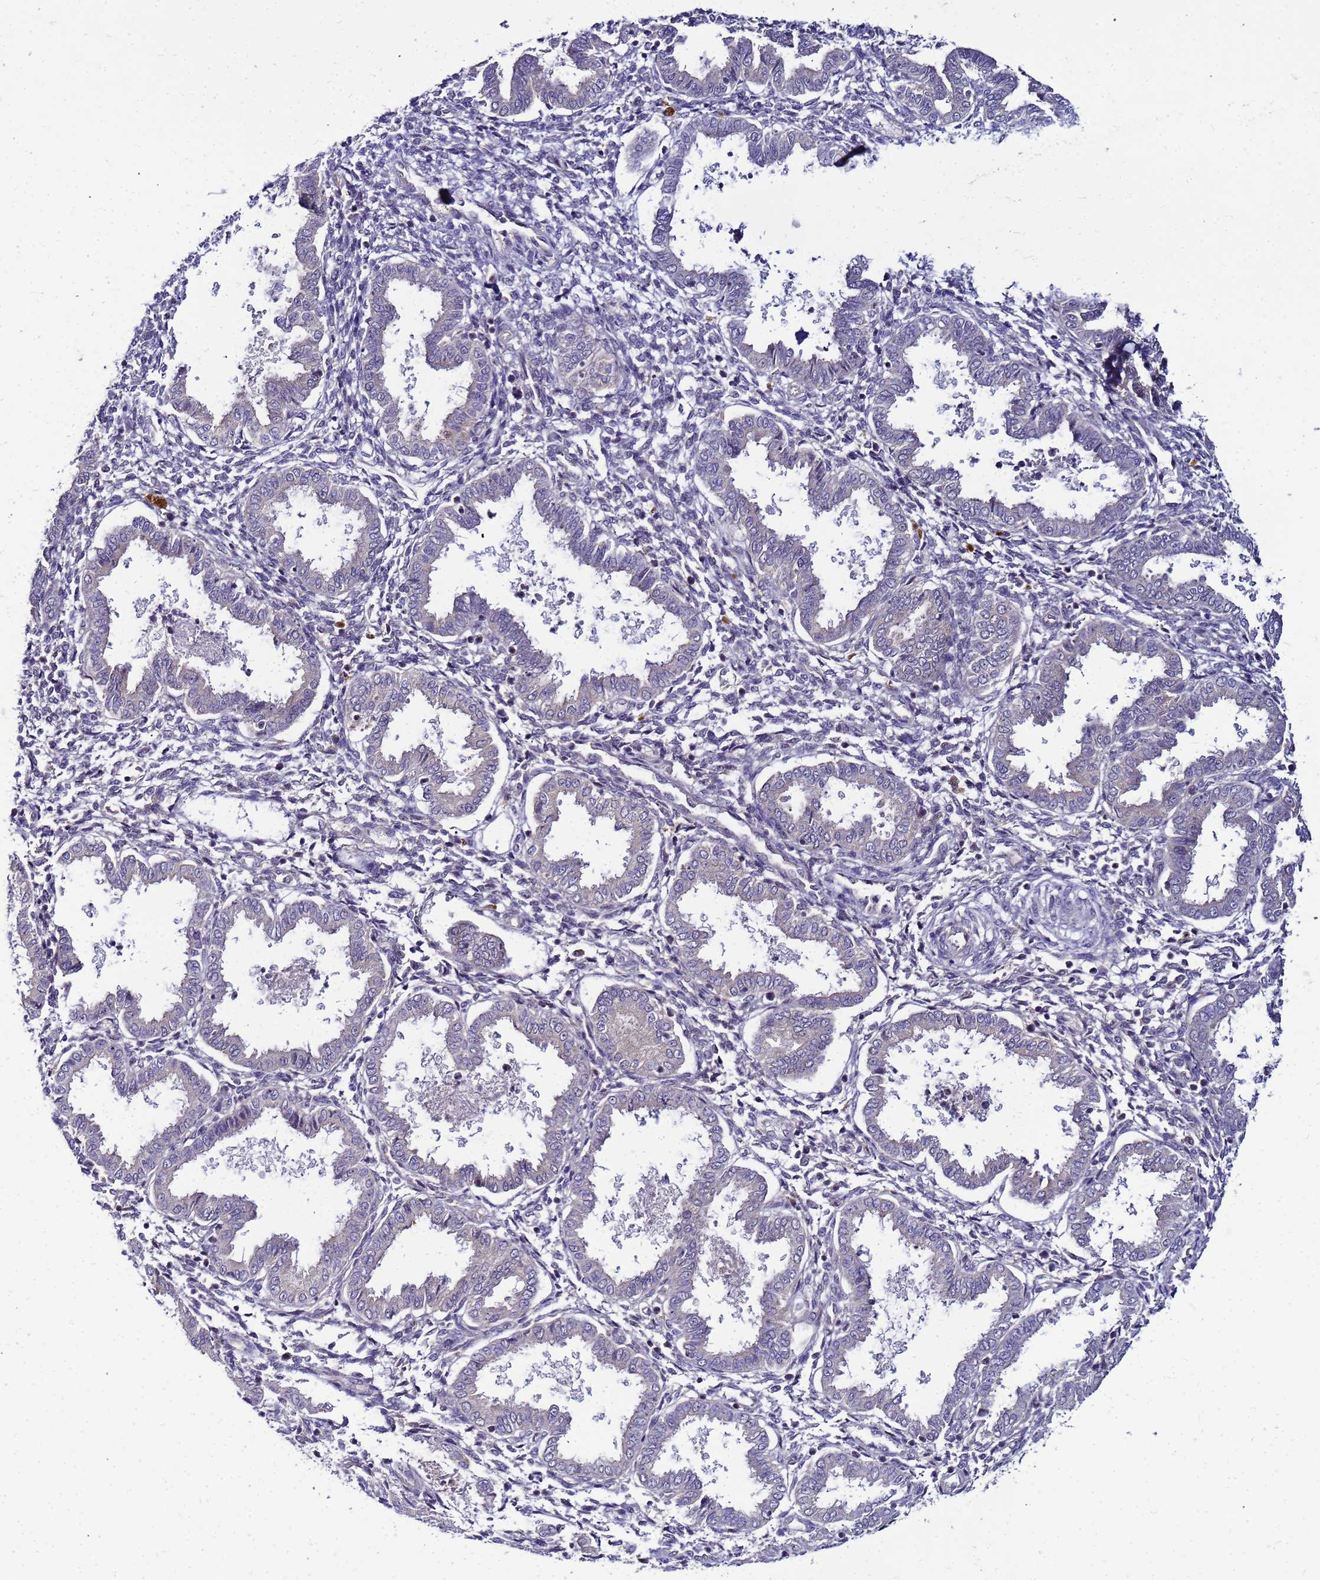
{"staining": {"intensity": "negative", "quantity": "none", "location": "none"}, "tissue": "endometrium", "cell_type": "Cells in endometrial stroma", "image_type": "normal", "snomed": [{"axis": "morphology", "description": "Normal tissue, NOS"}, {"axis": "topography", "description": "Endometrium"}], "caption": "DAB (3,3'-diaminobenzidine) immunohistochemical staining of normal human endometrium shows no significant expression in cells in endometrial stroma.", "gene": "SAT1", "patient": {"sex": "female", "age": 33}}